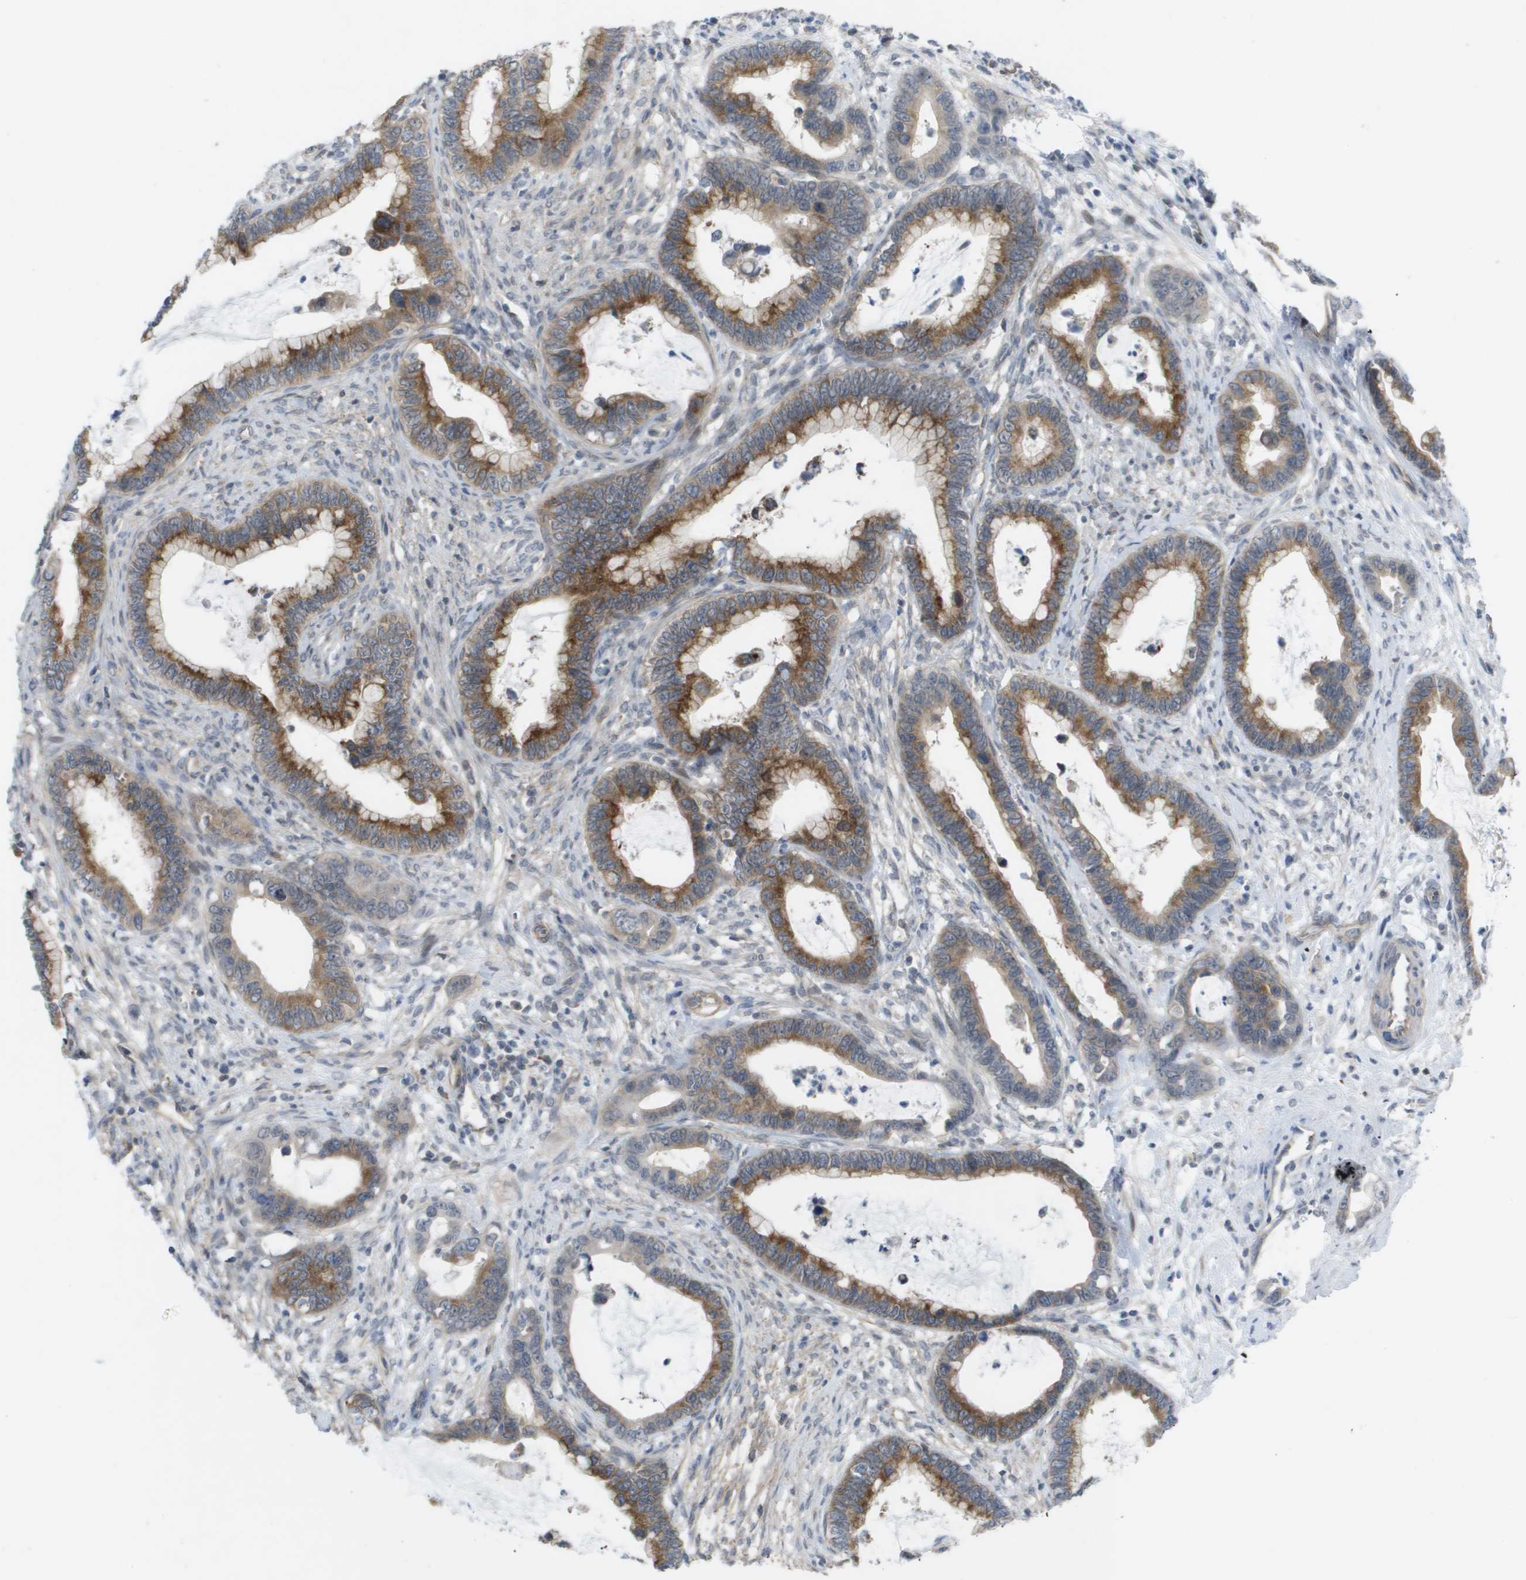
{"staining": {"intensity": "moderate", "quantity": ">75%", "location": "cytoplasmic/membranous"}, "tissue": "cervical cancer", "cell_type": "Tumor cells", "image_type": "cancer", "snomed": [{"axis": "morphology", "description": "Adenocarcinoma, NOS"}, {"axis": "topography", "description": "Cervix"}], "caption": "Cervical adenocarcinoma stained with a brown dye displays moderate cytoplasmic/membranous positive expression in approximately >75% of tumor cells.", "gene": "MTARC2", "patient": {"sex": "female", "age": 44}}